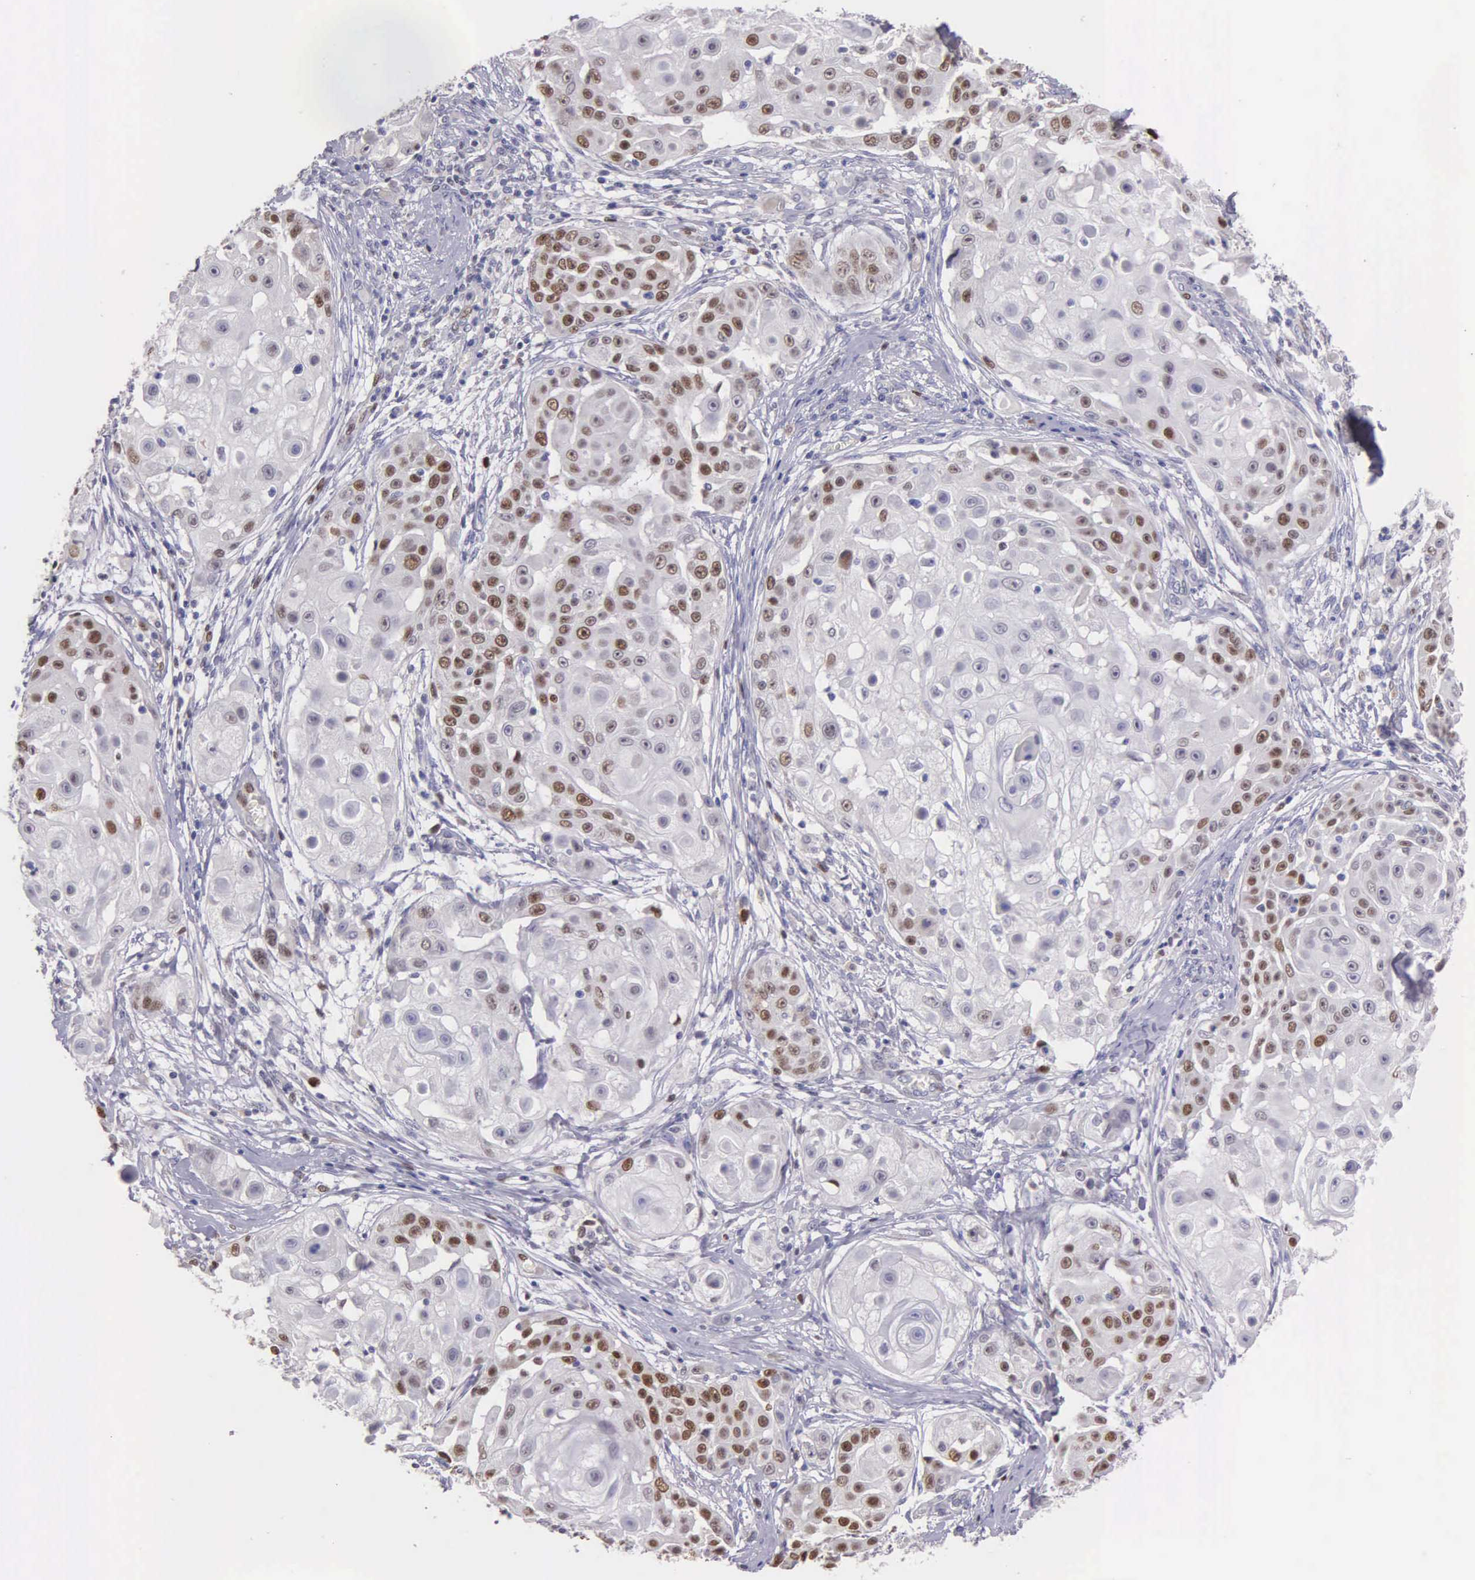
{"staining": {"intensity": "moderate", "quantity": "<25%", "location": "nuclear"}, "tissue": "skin cancer", "cell_type": "Tumor cells", "image_type": "cancer", "snomed": [{"axis": "morphology", "description": "Squamous cell carcinoma, NOS"}, {"axis": "topography", "description": "Skin"}], "caption": "An immunohistochemistry photomicrograph of neoplastic tissue is shown. Protein staining in brown labels moderate nuclear positivity in squamous cell carcinoma (skin) within tumor cells.", "gene": "MCM5", "patient": {"sex": "female", "age": 57}}